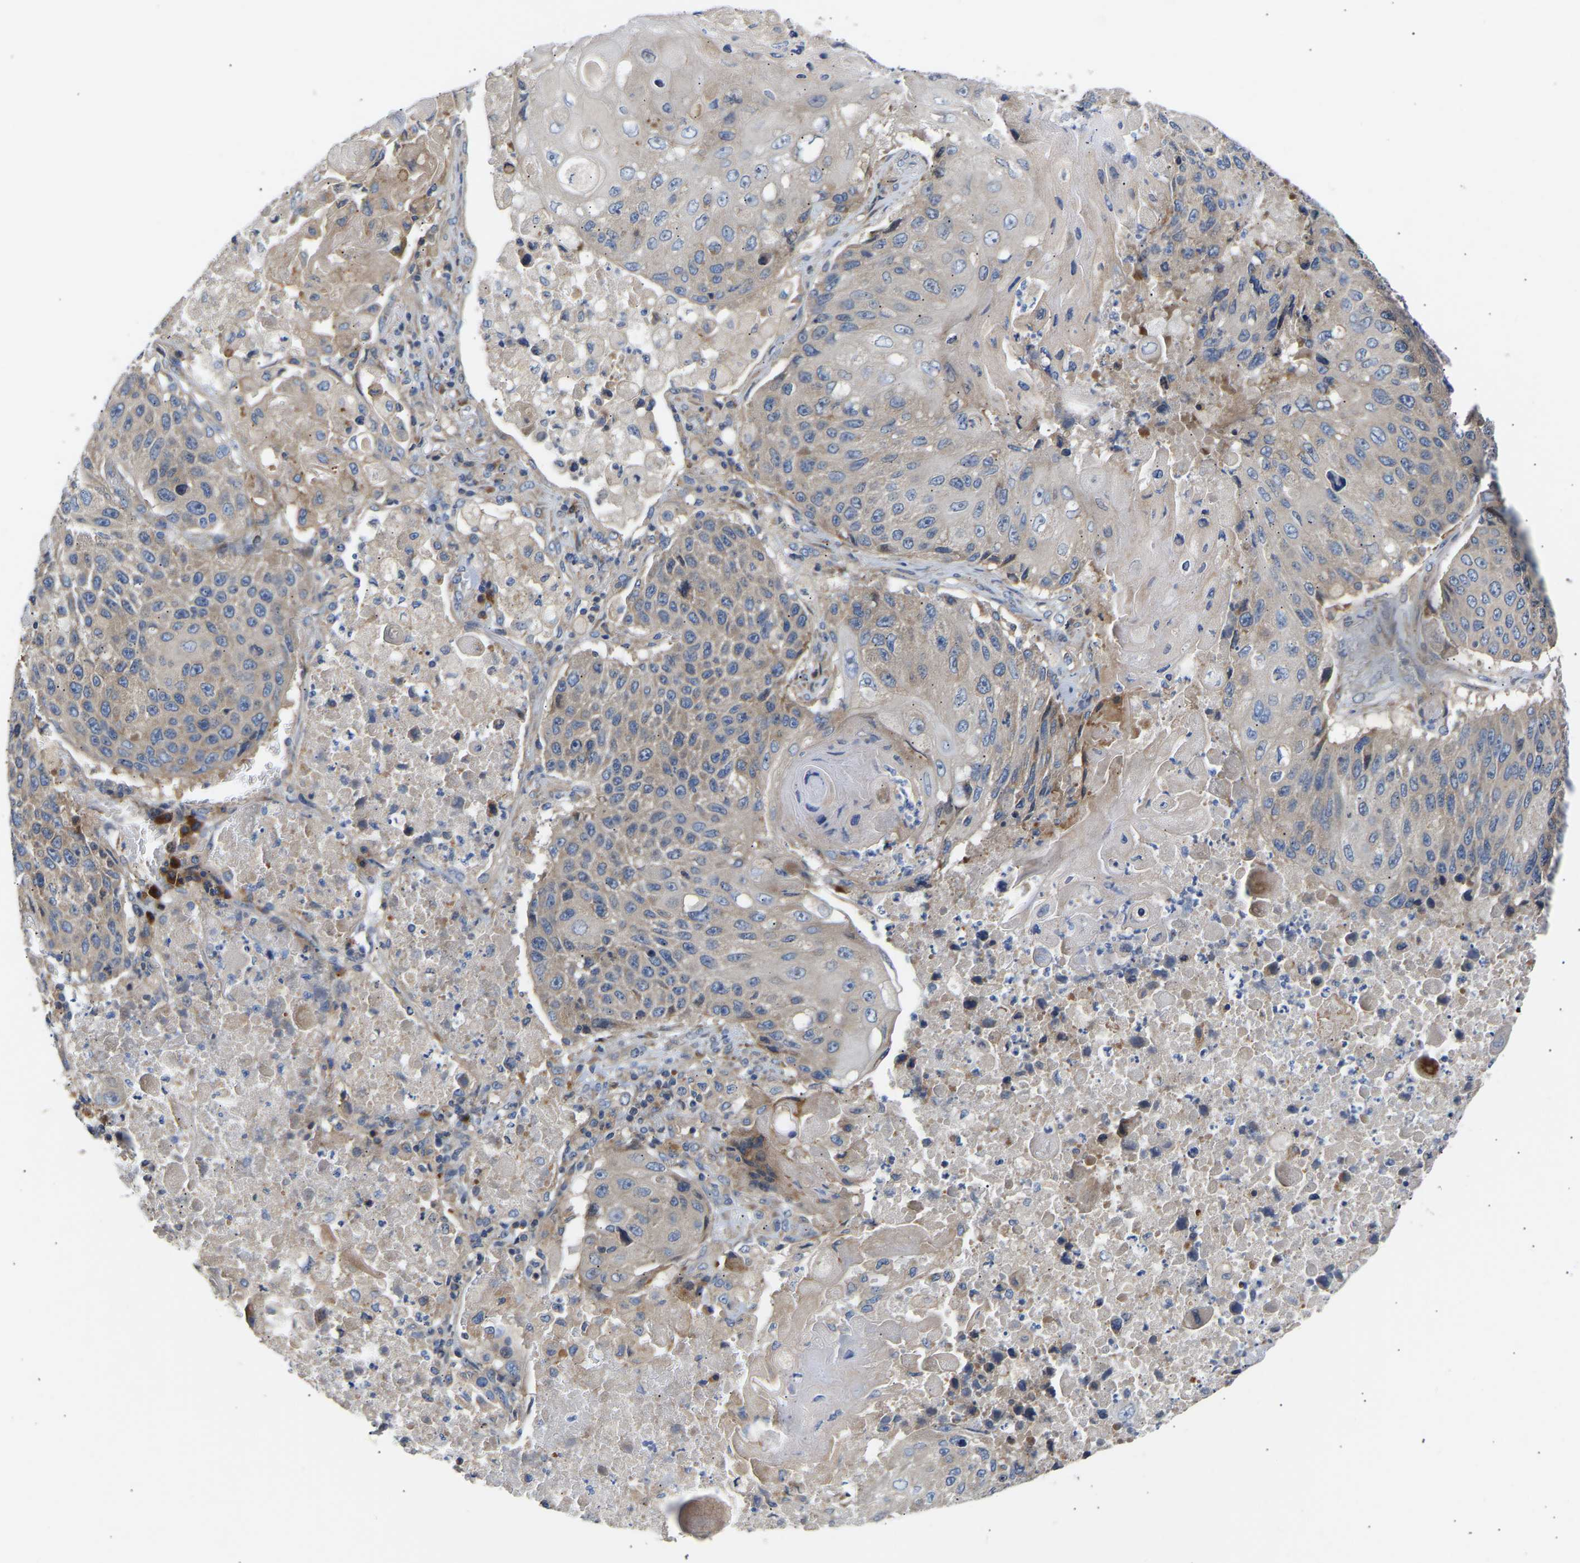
{"staining": {"intensity": "weak", "quantity": "<25%", "location": "cytoplasmic/membranous"}, "tissue": "lung cancer", "cell_type": "Tumor cells", "image_type": "cancer", "snomed": [{"axis": "morphology", "description": "Squamous cell carcinoma, NOS"}, {"axis": "topography", "description": "Lung"}], "caption": "Tumor cells are negative for brown protein staining in lung cancer.", "gene": "AIMP2", "patient": {"sex": "male", "age": 61}}